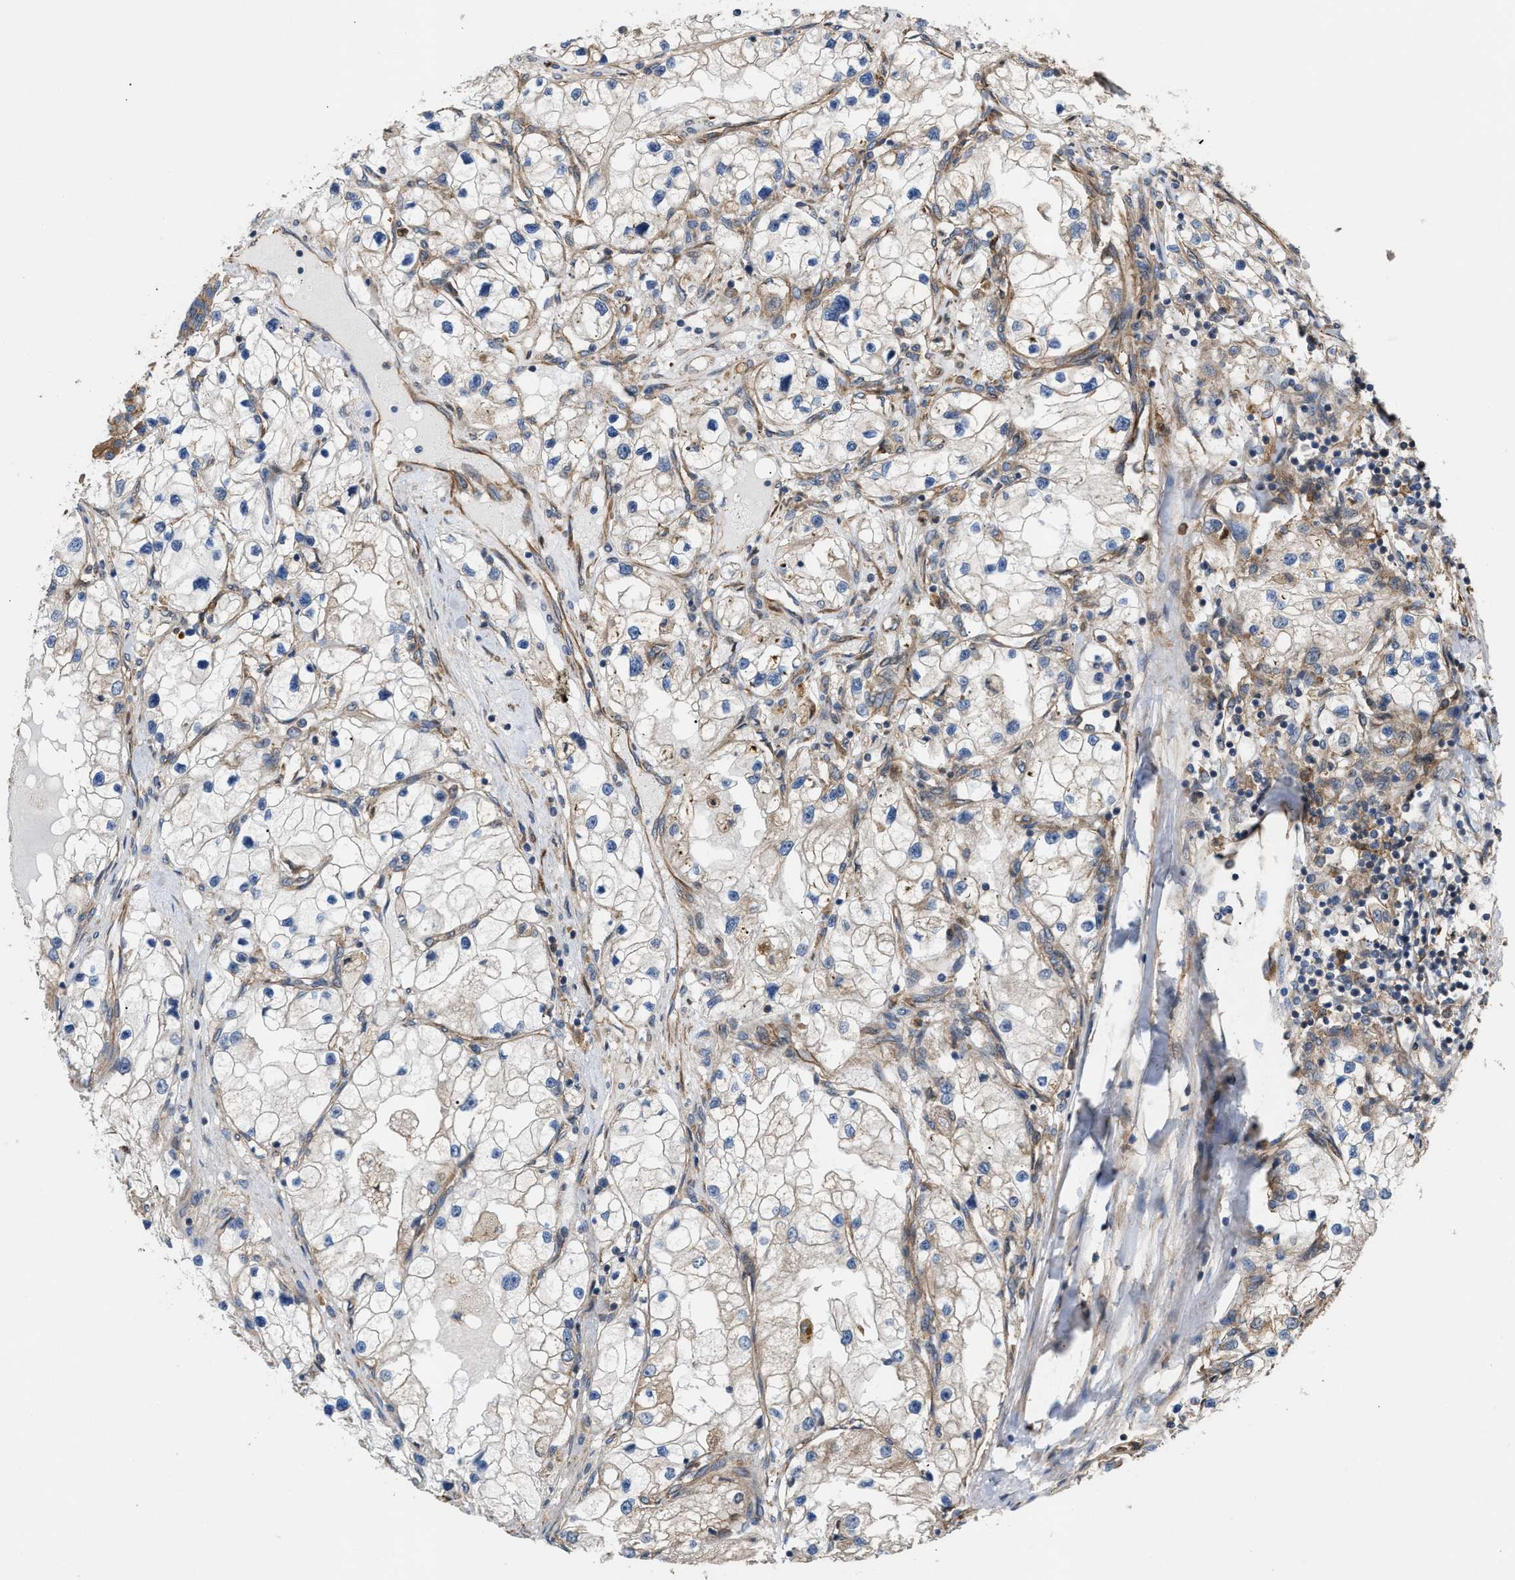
{"staining": {"intensity": "weak", "quantity": "25%-75%", "location": "cytoplasmic/membranous"}, "tissue": "renal cancer", "cell_type": "Tumor cells", "image_type": "cancer", "snomed": [{"axis": "morphology", "description": "Adenocarcinoma, NOS"}, {"axis": "topography", "description": "Kidney"}], "caption": "The immunohistochemical stain highlights weak cytoplasmic/membranous expression in tumor cells of adenocarcinoma (renal) tissue.", "gene": "EPS15L1", "patient": {"sex": "male", "age": 68}}